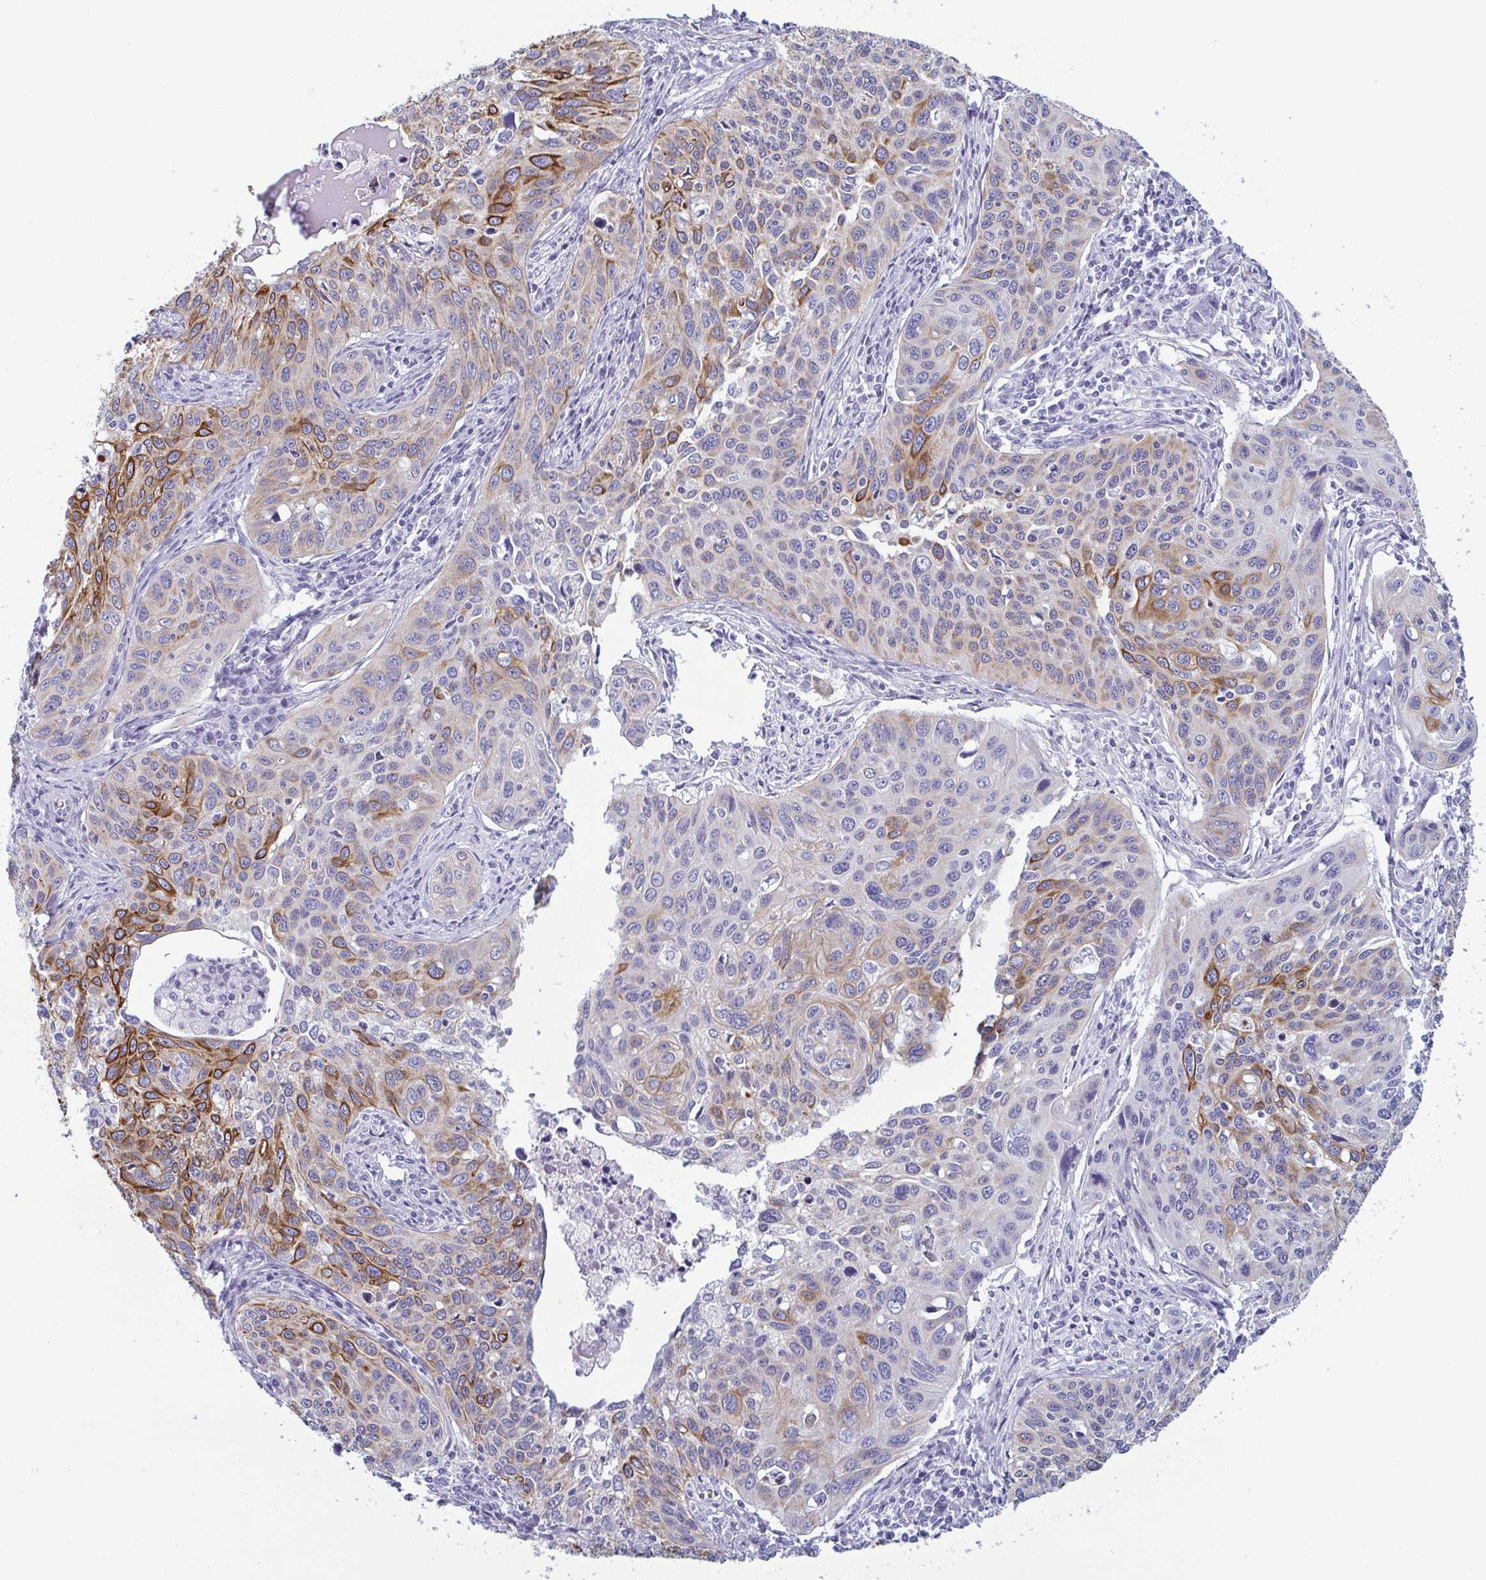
{"staining": {"intensity": "moderate", "quantity": "<25%", "location": "cytoplasmic/membranous"}, "tissue": "cervical cancer", "cell_type": "Tumor cells", "image_type": "cancer", "snomed": [{"axis": "morphology", "description": "Squamous cell carcinoma, NOS"}, {"axis": "topography", "description": "Cervix"}], "caption": "DAB (3,3'-diaminobenzidine) immunohistochemical staining of squamous cell carcinoma (cervical) shows moderate cytoplasmic/membranous protein positivity in approximately <25% of tumor cells. (Brightfield microscopy of DAB IHC at high magnification).", "gene": "KRT10", "patient": {"sex": "female", "age": 31}}